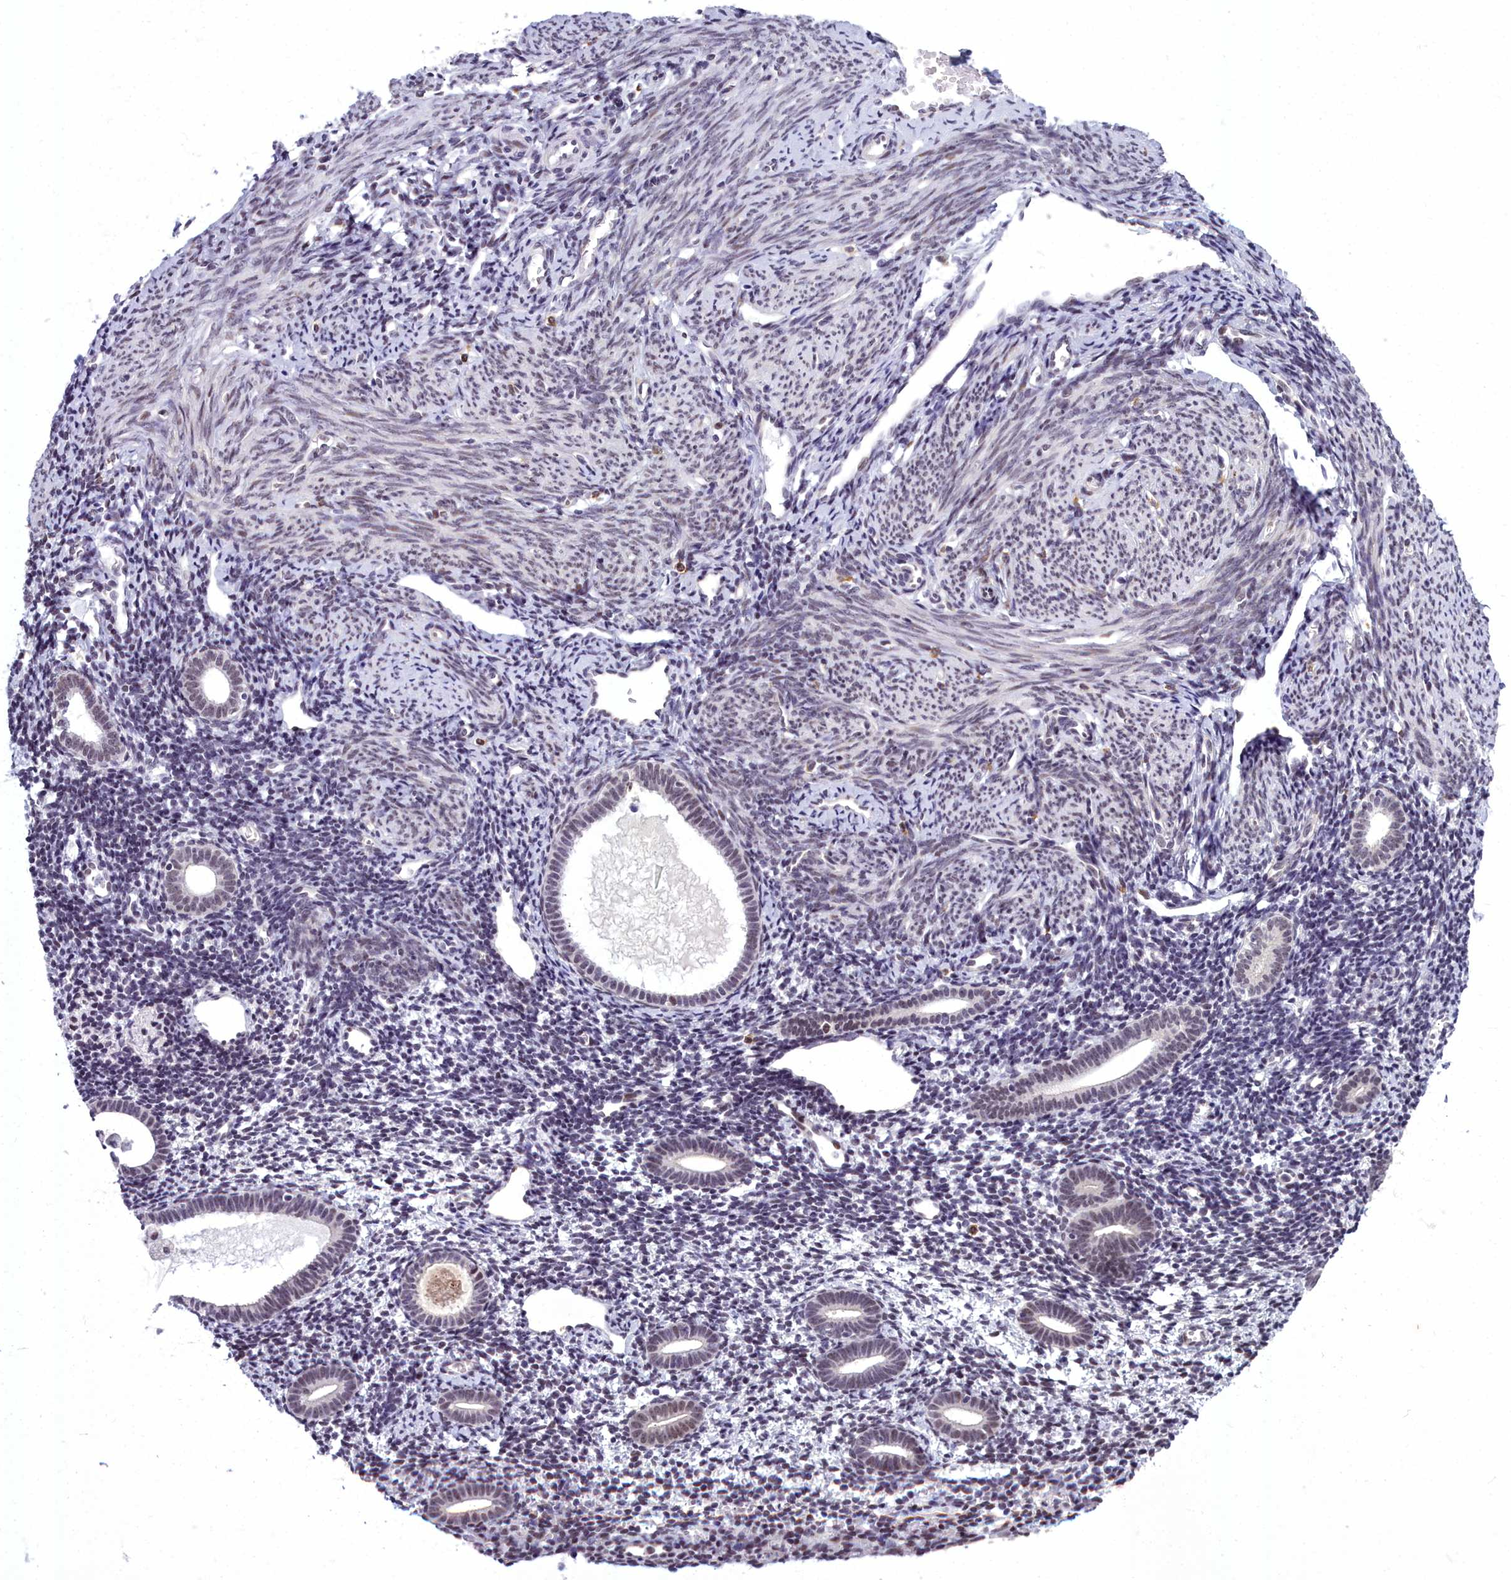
{"staining": {"intensity": "moderate", "quantity": "<25%", "location": "nuclear"}, "tissue": "endometrium", "cell_type": "Cells in endometrial stroma", "image_type": "normal", "snomed": [{"axis": "morphology", "description": "Normal tissue, NOS"}, {"axis": "topography", "description": "Endometrium"}], "caption": "Protein staining demonstrates moderate nuclear positivity in about <25% of cells in endometrial stroma in unremarkable endometrium. Nuclei are stained in blue.", "gene": "CEACAM19", "patient": {"sex": "female", "age": 56}}